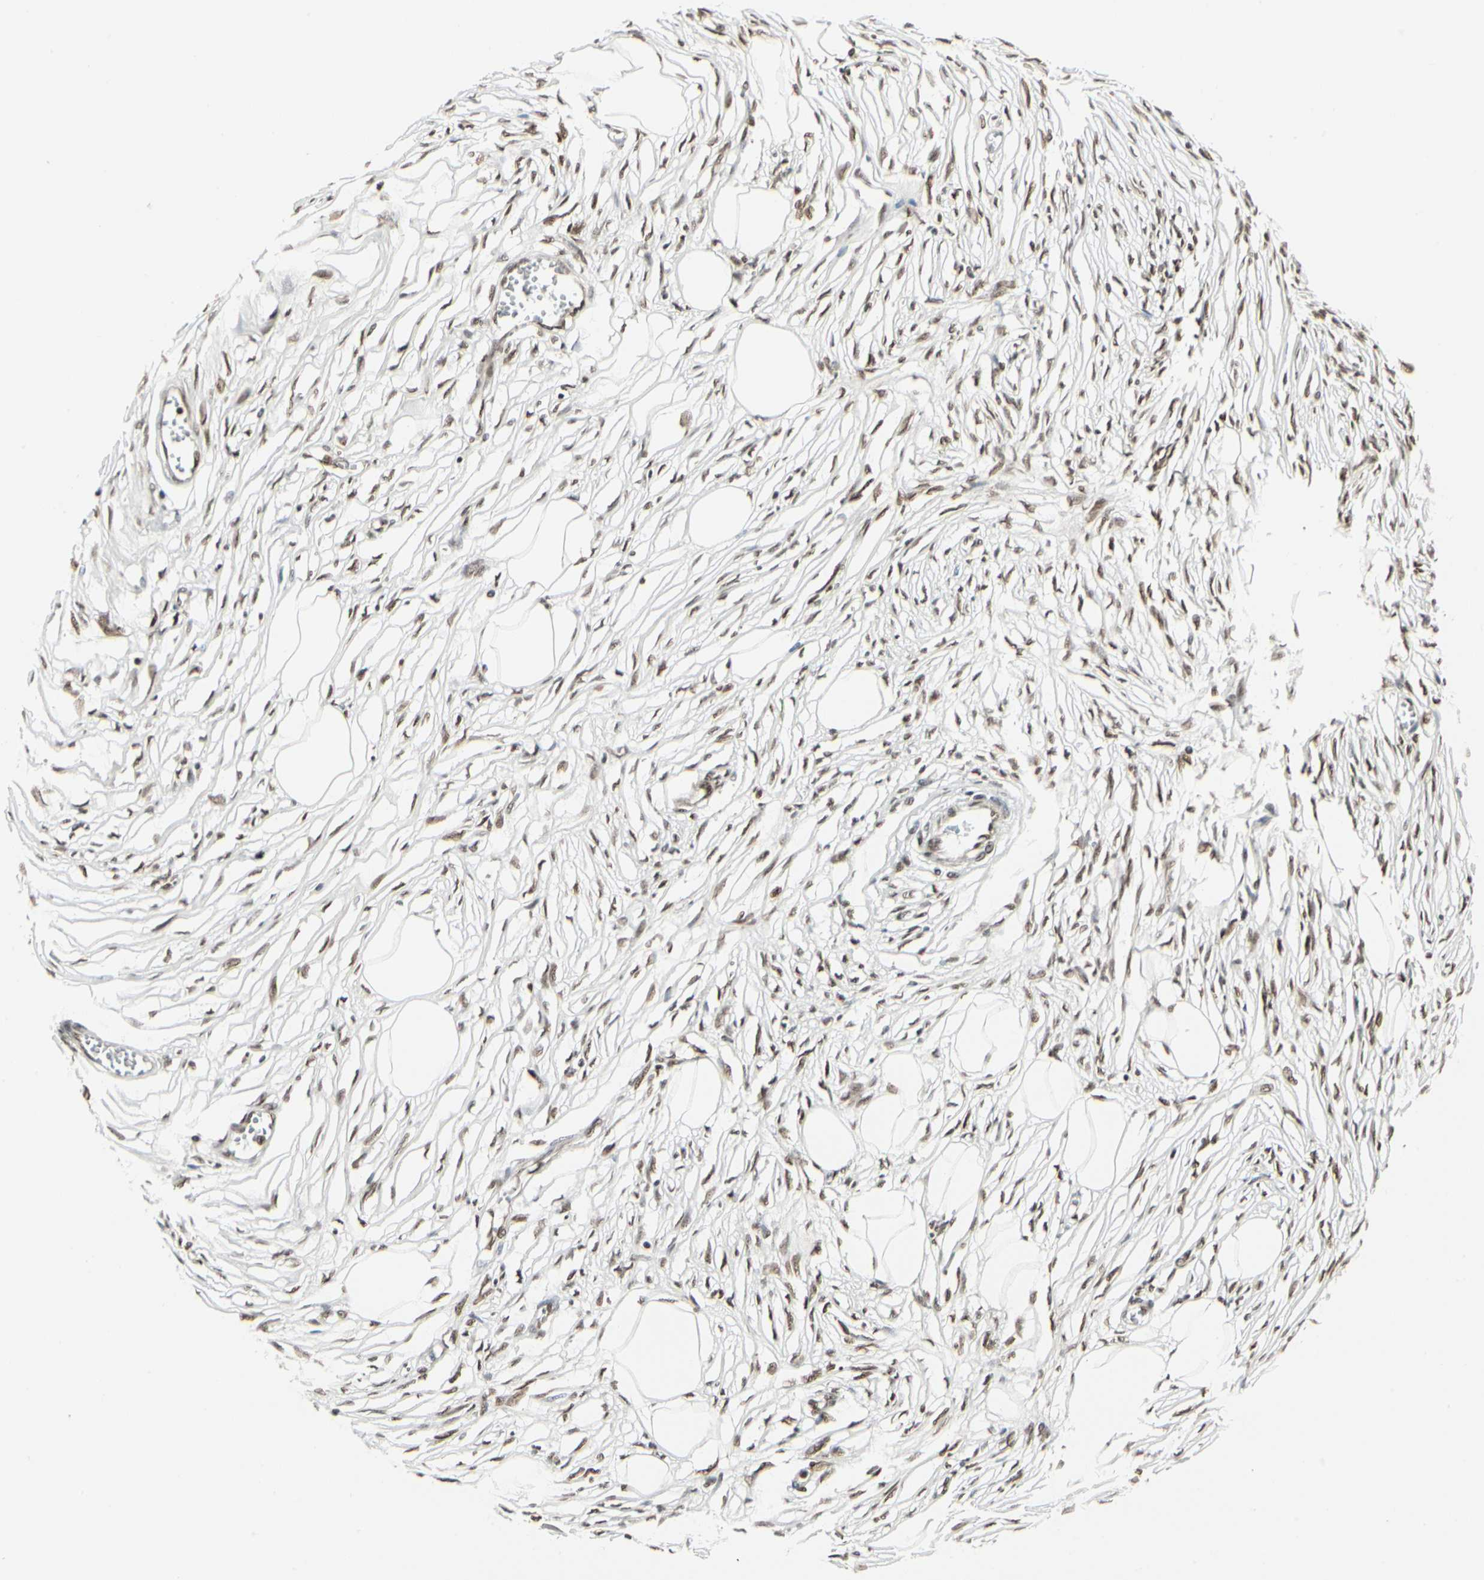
{"staining": {"intensity": "strong", "quantity": ">75%", "location": "nuclear"}, "tissue": "adipose tissue", "cell_type": "Adipocytes", "image_type": "normal", "snomed": [{"axis": "morphology", "description": "Normal tissue, NOS"}, {"axis": "morphology", "description": "Sarcoma, NOS"}, {"axis": "topography", "description": "Skin"}, {"axis": "topography", "description": "Soft tissue"}], "caption": "A histopathology image of human adipose tissue stained for a protein exhibits strong nuclear brown staining in adipocytes. (Brightfield microscopy of DAB IHC at high magnification).", "gene": "HMG20A", "patient": {"sex": "female", "age": 51}}